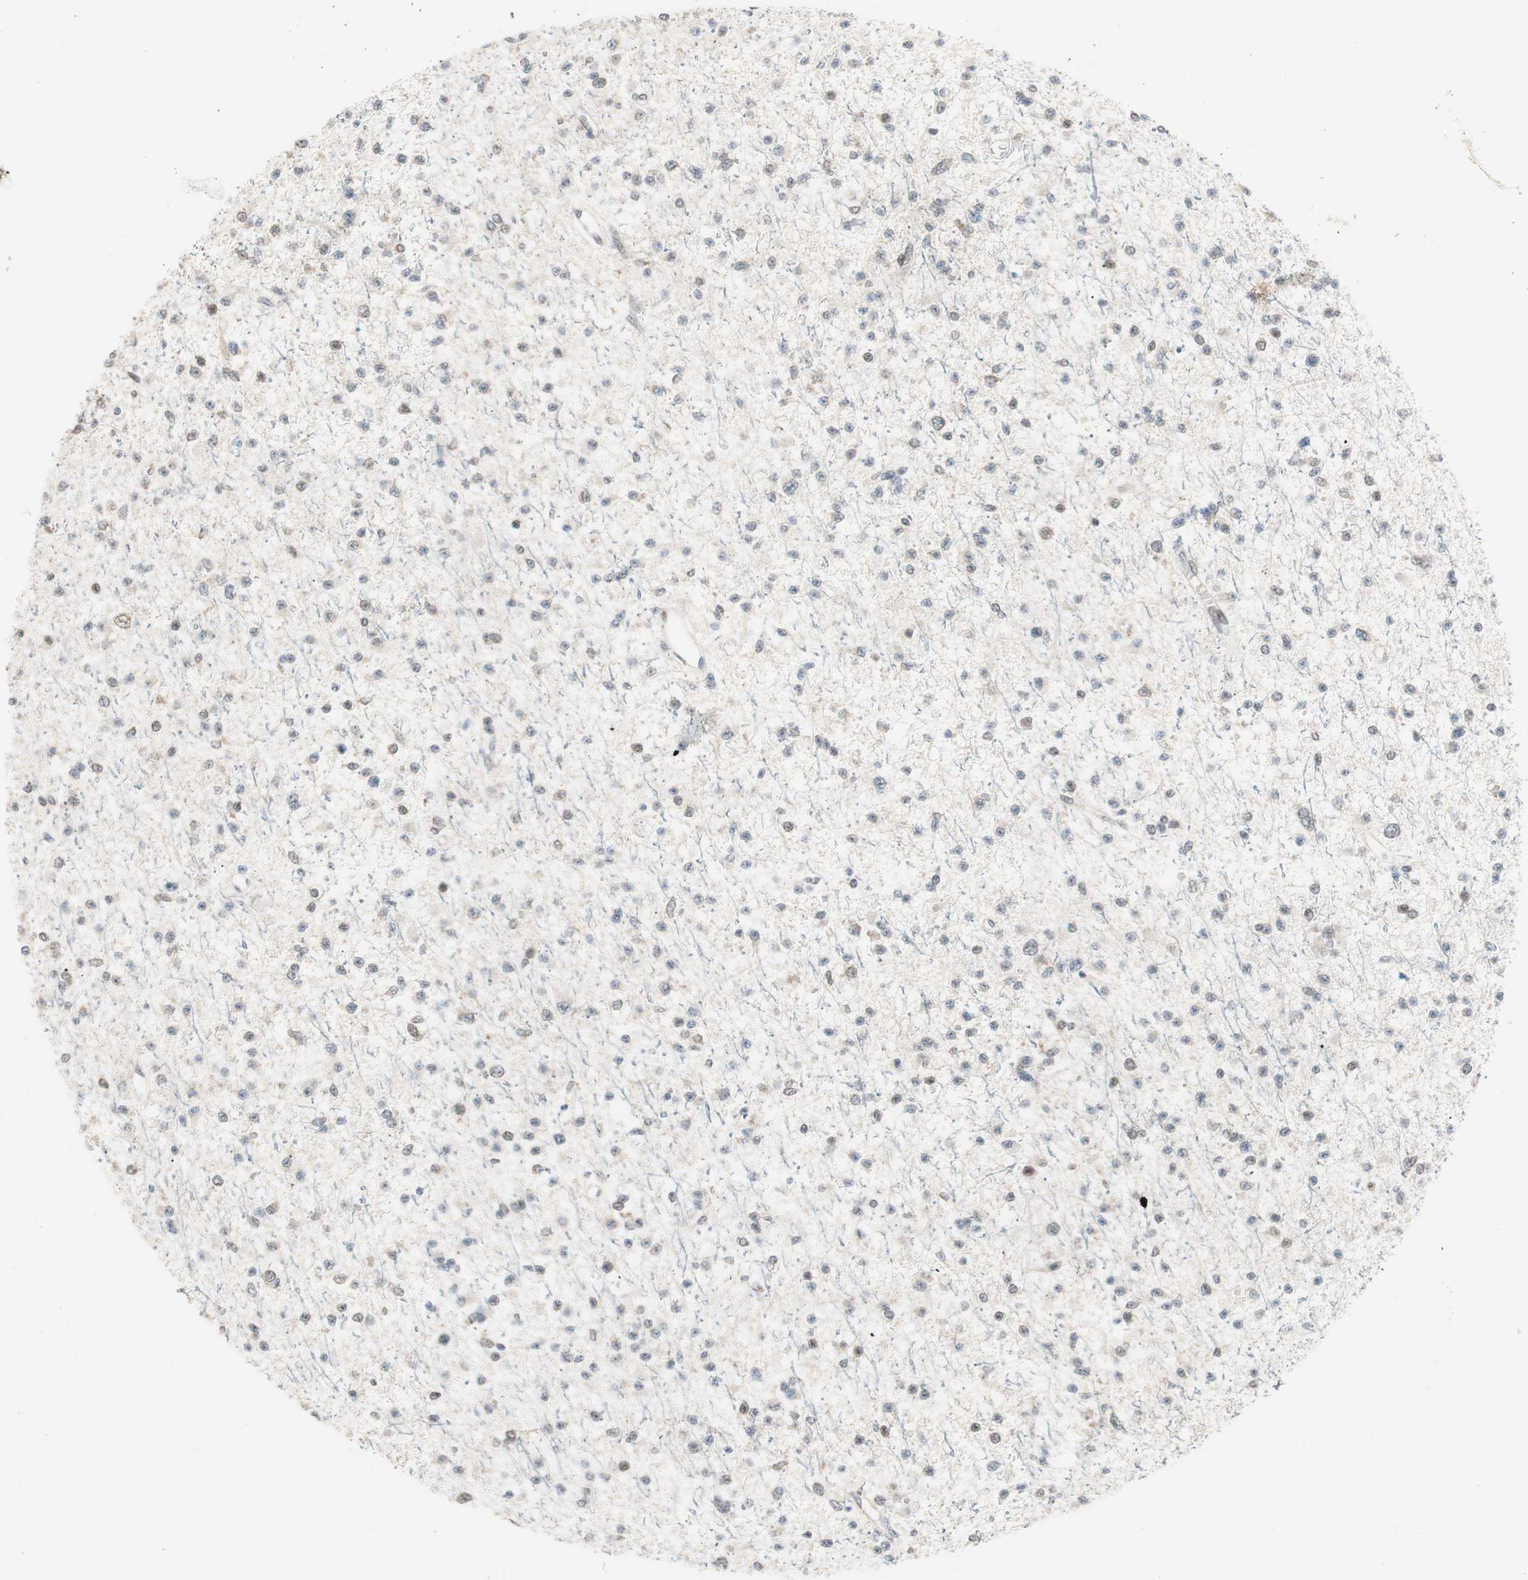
{"staining": {"intensity": "negative", "quantity": "none", "location": "none"}, "tissue": "glioma", "cell_type": "Tumor cells", "image_type": "cancer", "snomed": [{"axis": "morphology", "description": "Glioma, malignant, Low grade"}, {"axis": "topography", "description": "Brain"}], "caption": "DAB immunohistochemical staining of glioma demonstrates no significant expression in tumor cells.", "gene": "POLH", "patient": {"sex": "female", "age": 22}}